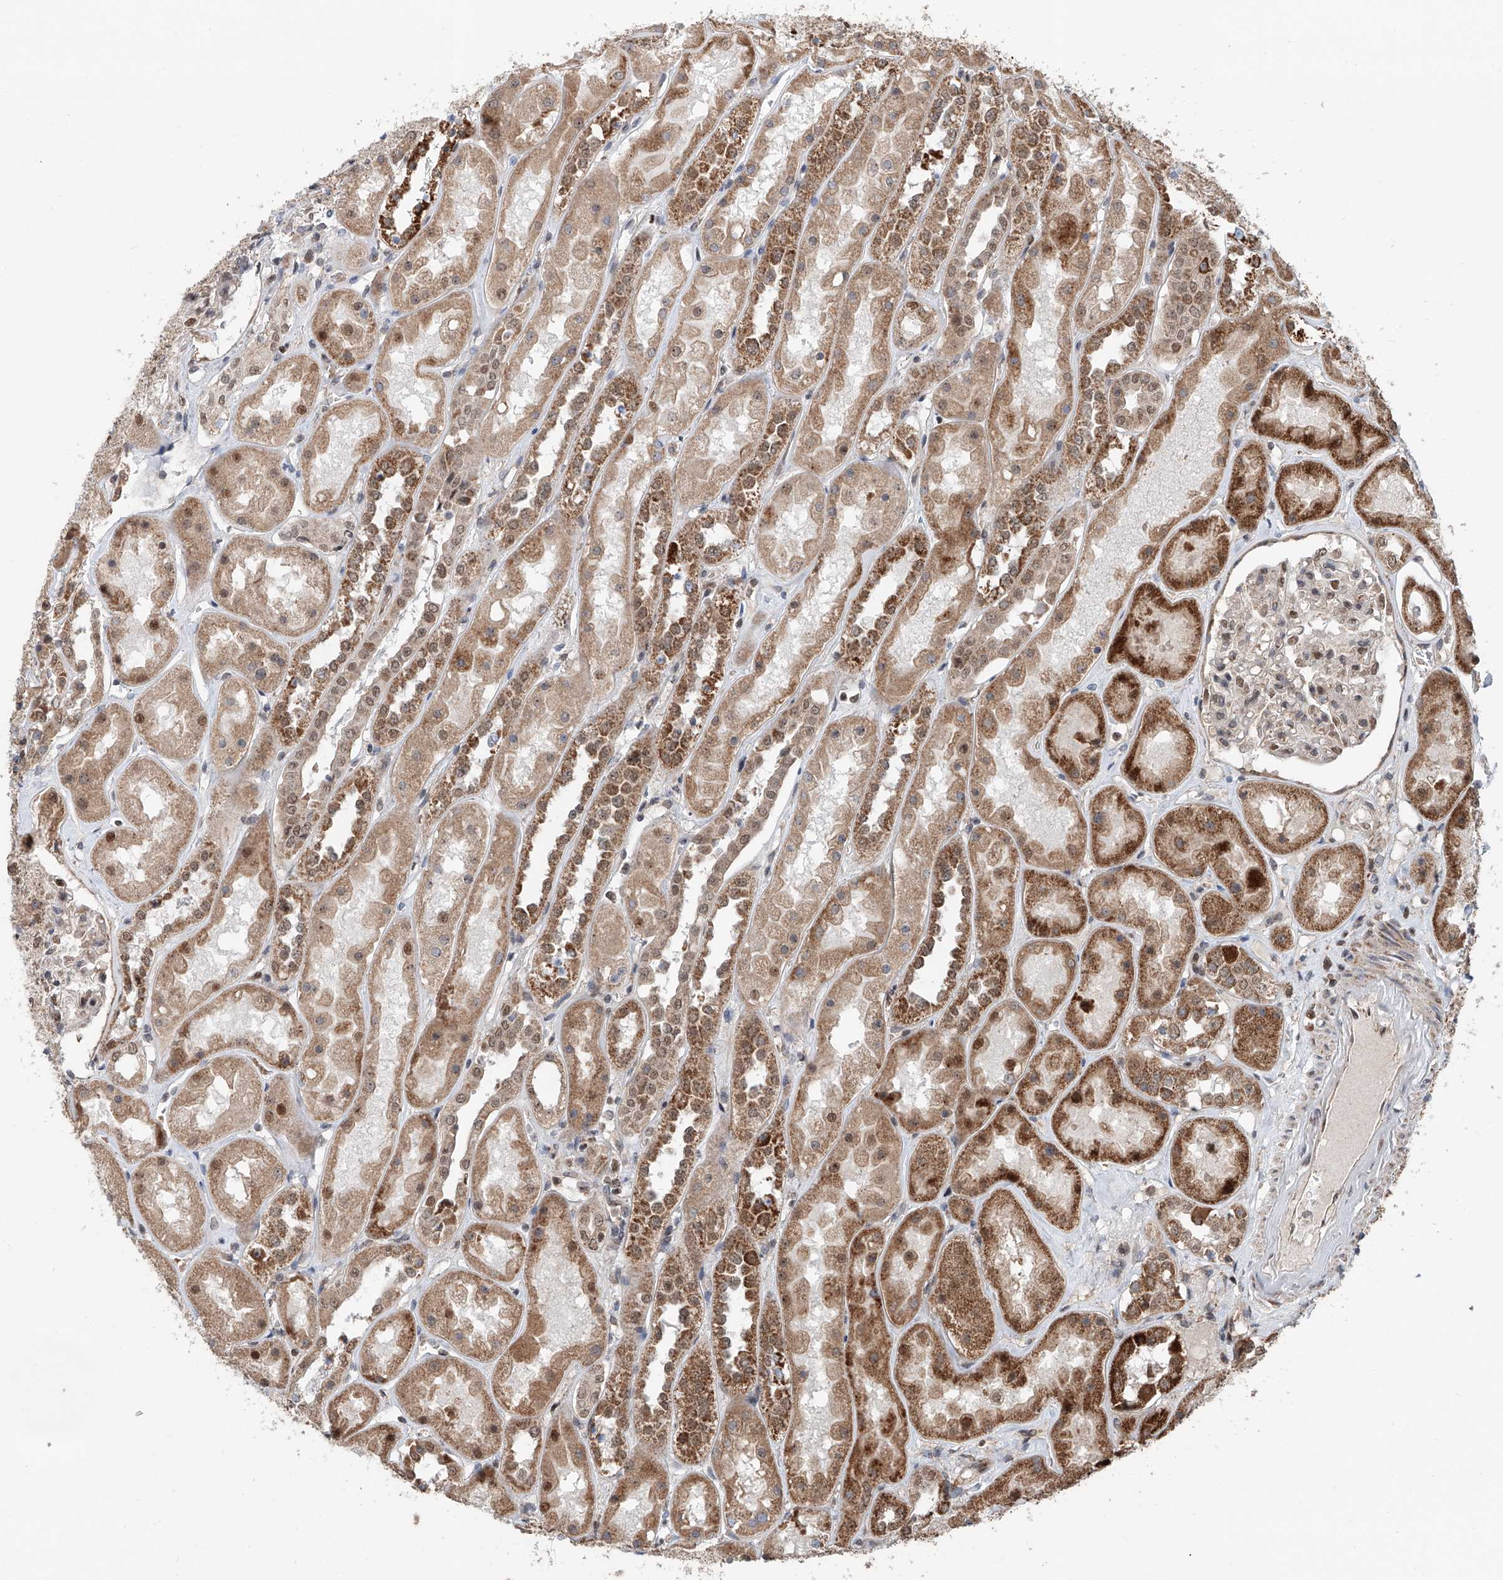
{"staining": {"intensity": "moderate", "quantity": "25%-75%", "location": "nuclear"}, "tissue": "kidney", "cell_type": "Cells in glomeruli", "image_type": "normal", "snomed": [{"axis": "morphology", "description": "Normal tissue, NOS"}, {"axis": "topography", "description": "Kidney"}], "caption": "Protein analysis of normal kidney demonstrates moderate nuclear positivity in about 25%-75% of cells in glomeruli.", "gene": "SDE2", "patient": {"sex": "male", "age": 70}}